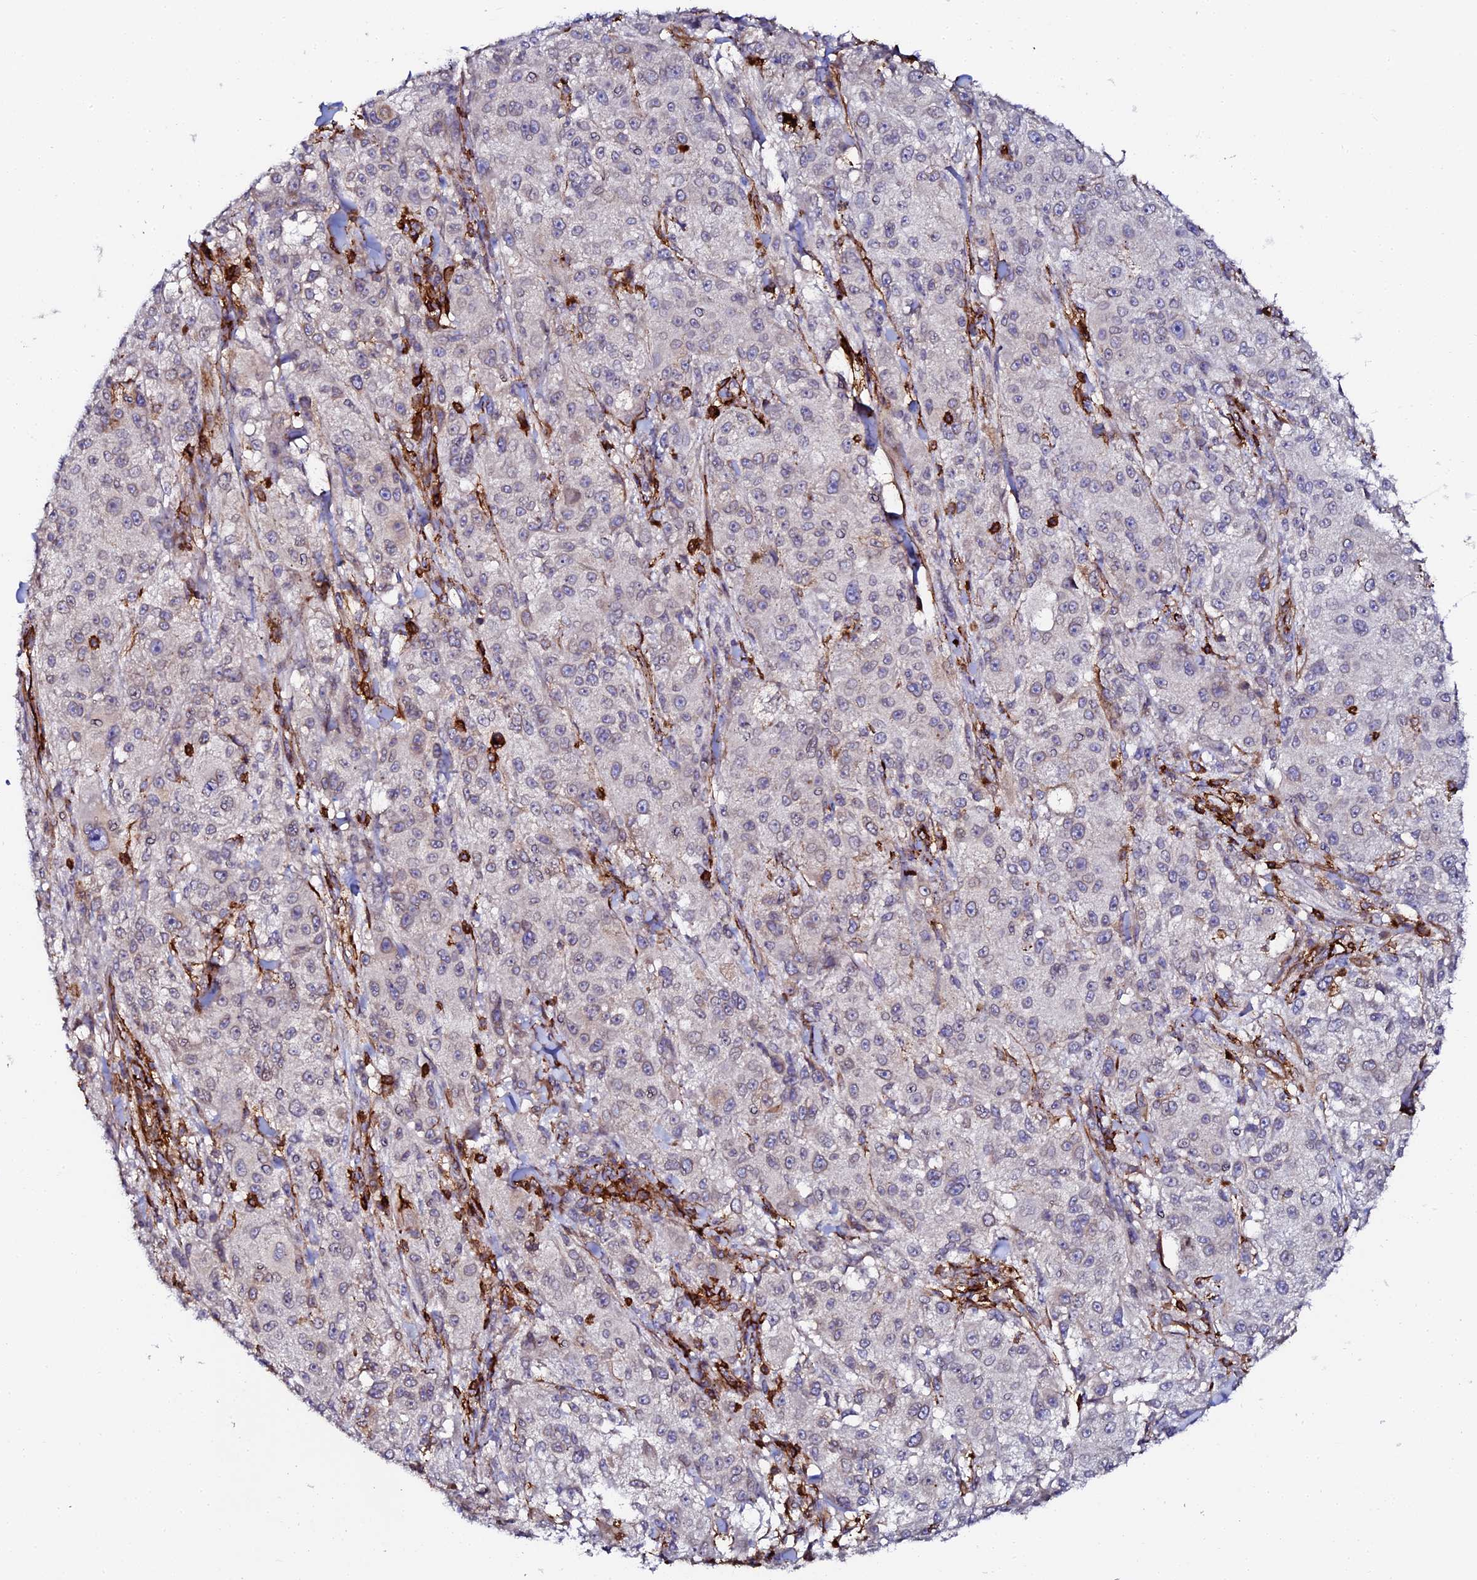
{"staining": {"intensity": "negative", "quantity": "none", "location": "none"}, "tissue": "melanoma", "cell_type": "Tumor cells", "image_type": "cancer", "snomed": [{"axis": "morphology", "description": "Necrosis, NOS"}, {"axis": "morphology", "description": "Malignant melanoma, NOS"}, {"axis": "topography", "description": "Skin"}], "caption": "There is no significant positivity in tumor cells of malignant melanoma.", "gene": "AAAS", "patient": {"sex": "female", "age": 87}}